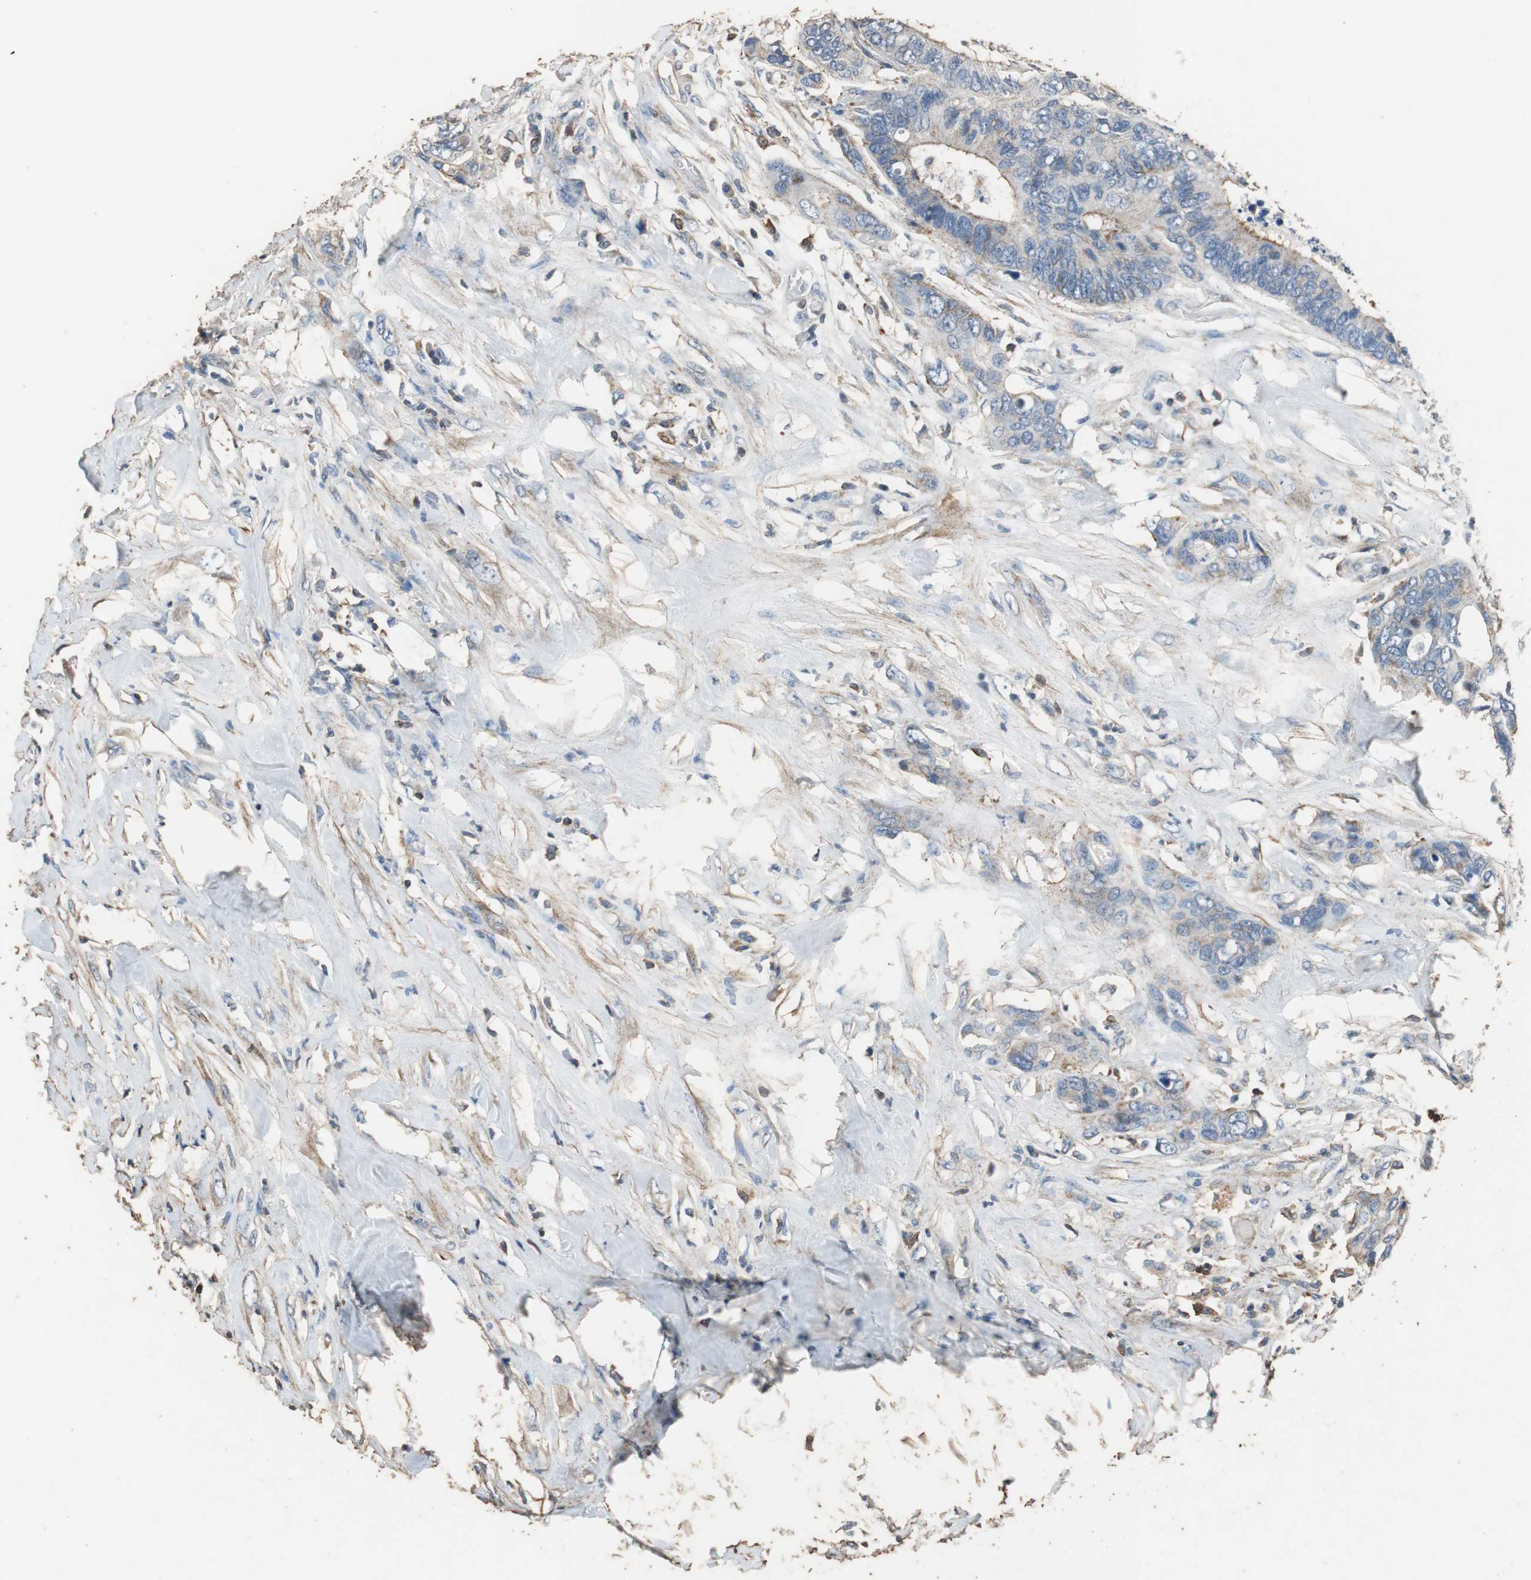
{"staining": {"intensity": "weak", "quantity": "25%-75%", "location": "cytoplasmic/membranous"}, "tissue": "colorectal cancer", "cell_type": "Tumor cells", "image_type": "cancer", "snomed": [{"axis": "morphology", "description": "Adenocarcinoma, NOS"}, {"axis": "topography", "description": "Rectum"}], "caption": "The photomicrograph demonstrates a brown stain indicating the presence of a protein in the cytoplasmic/membranous of tumor cells in adenocarcinoma (colorectal).", "gene": "PRKRA", "patient": {"sex": "male", "age": 55}}